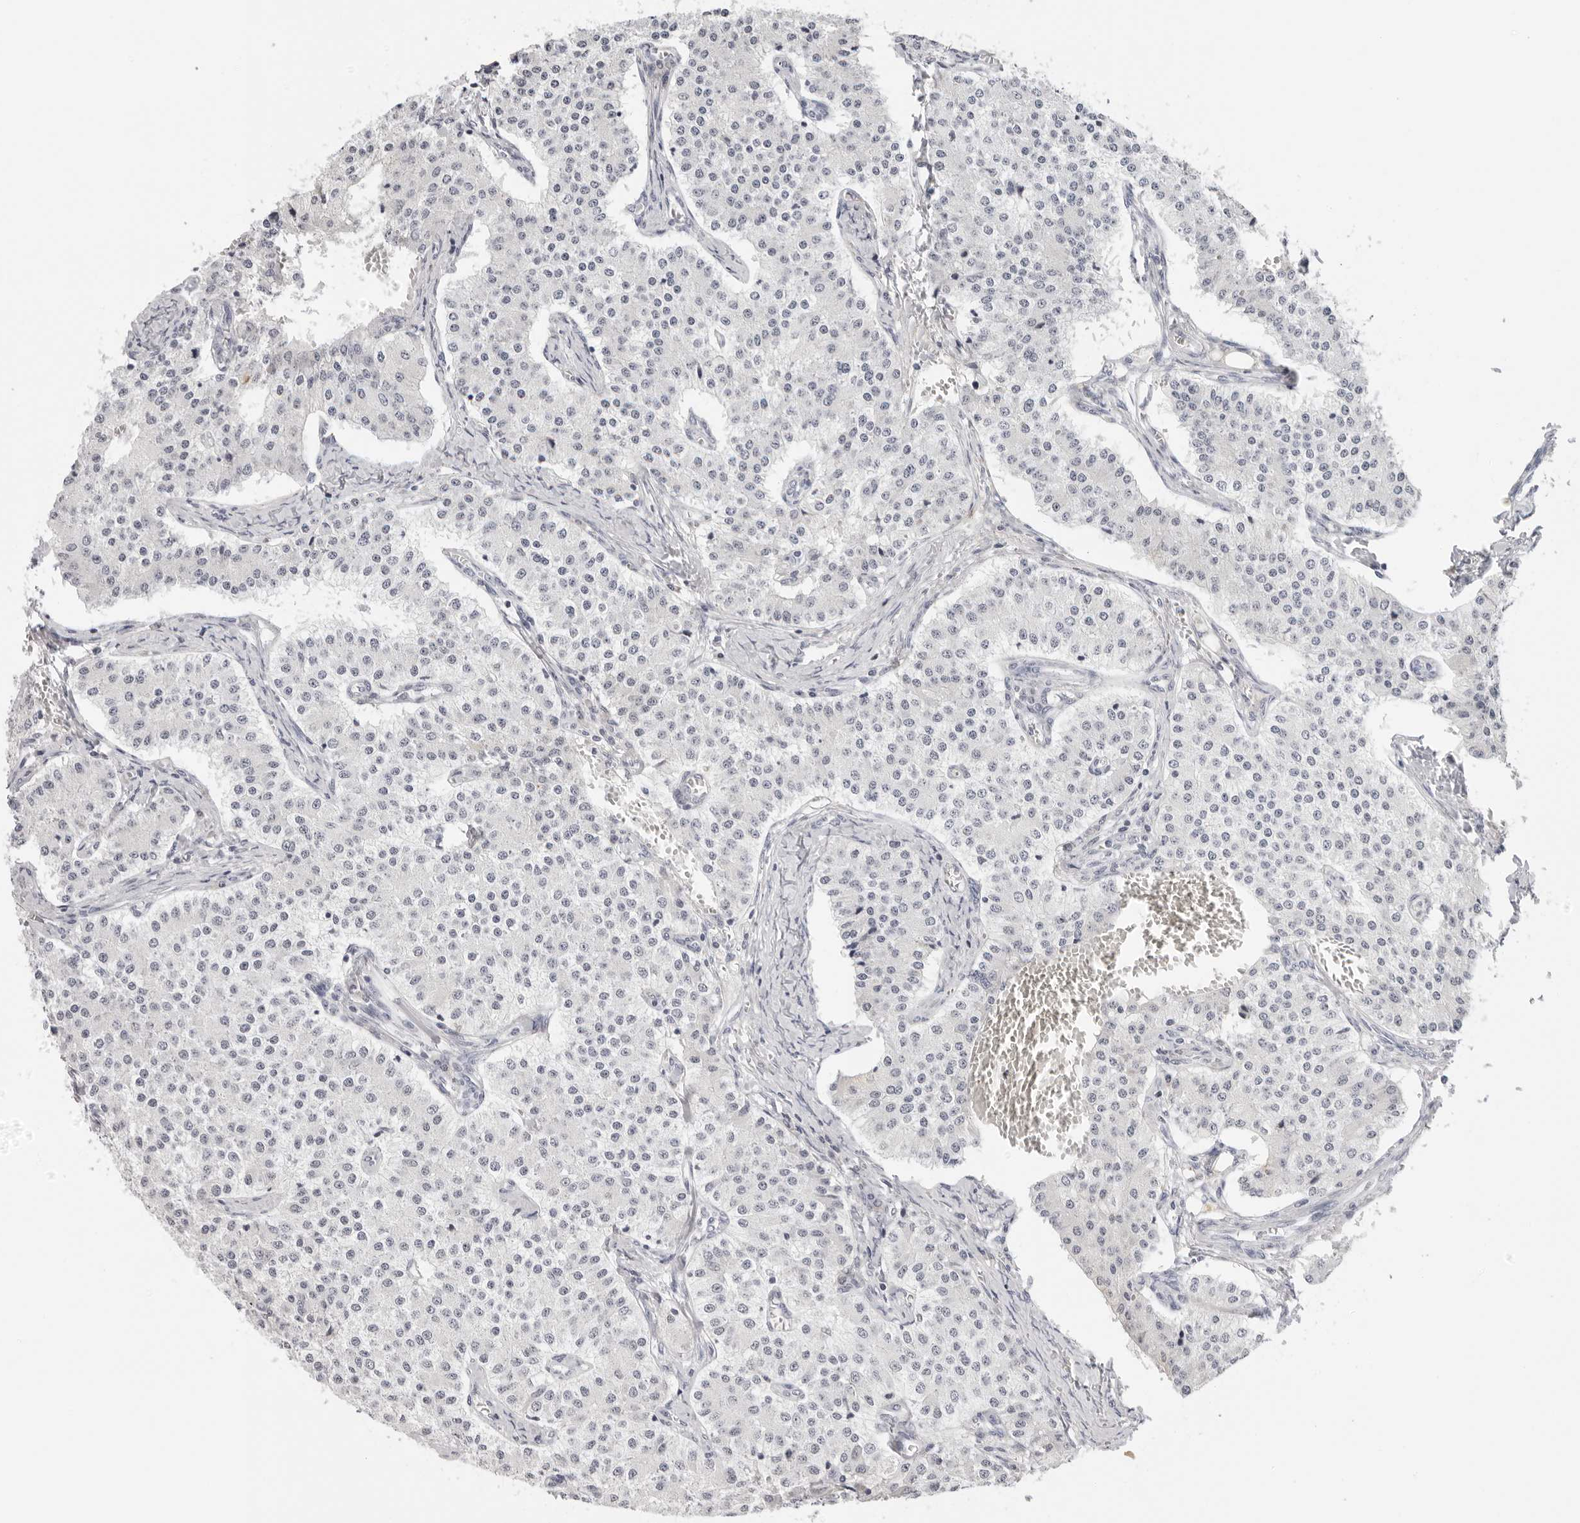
{"staining": {"intensity": "negative", "quantity": "none", "location": "none"}, "tissue": "carcinoid", "cell_type": "Tumor cells", "image_type": "cancer", "snomed": [{"axis": "morphology", "description": "Carcinoid, malignant, NOS"}, {"axis": "topography", "description": "Colon"}], "caption": "Histopathology image shows no significant protein staining in tumor cells of malignant carcinoid.", "gene": "MSH6", "patient": {"sex": "female", "age": 52}}